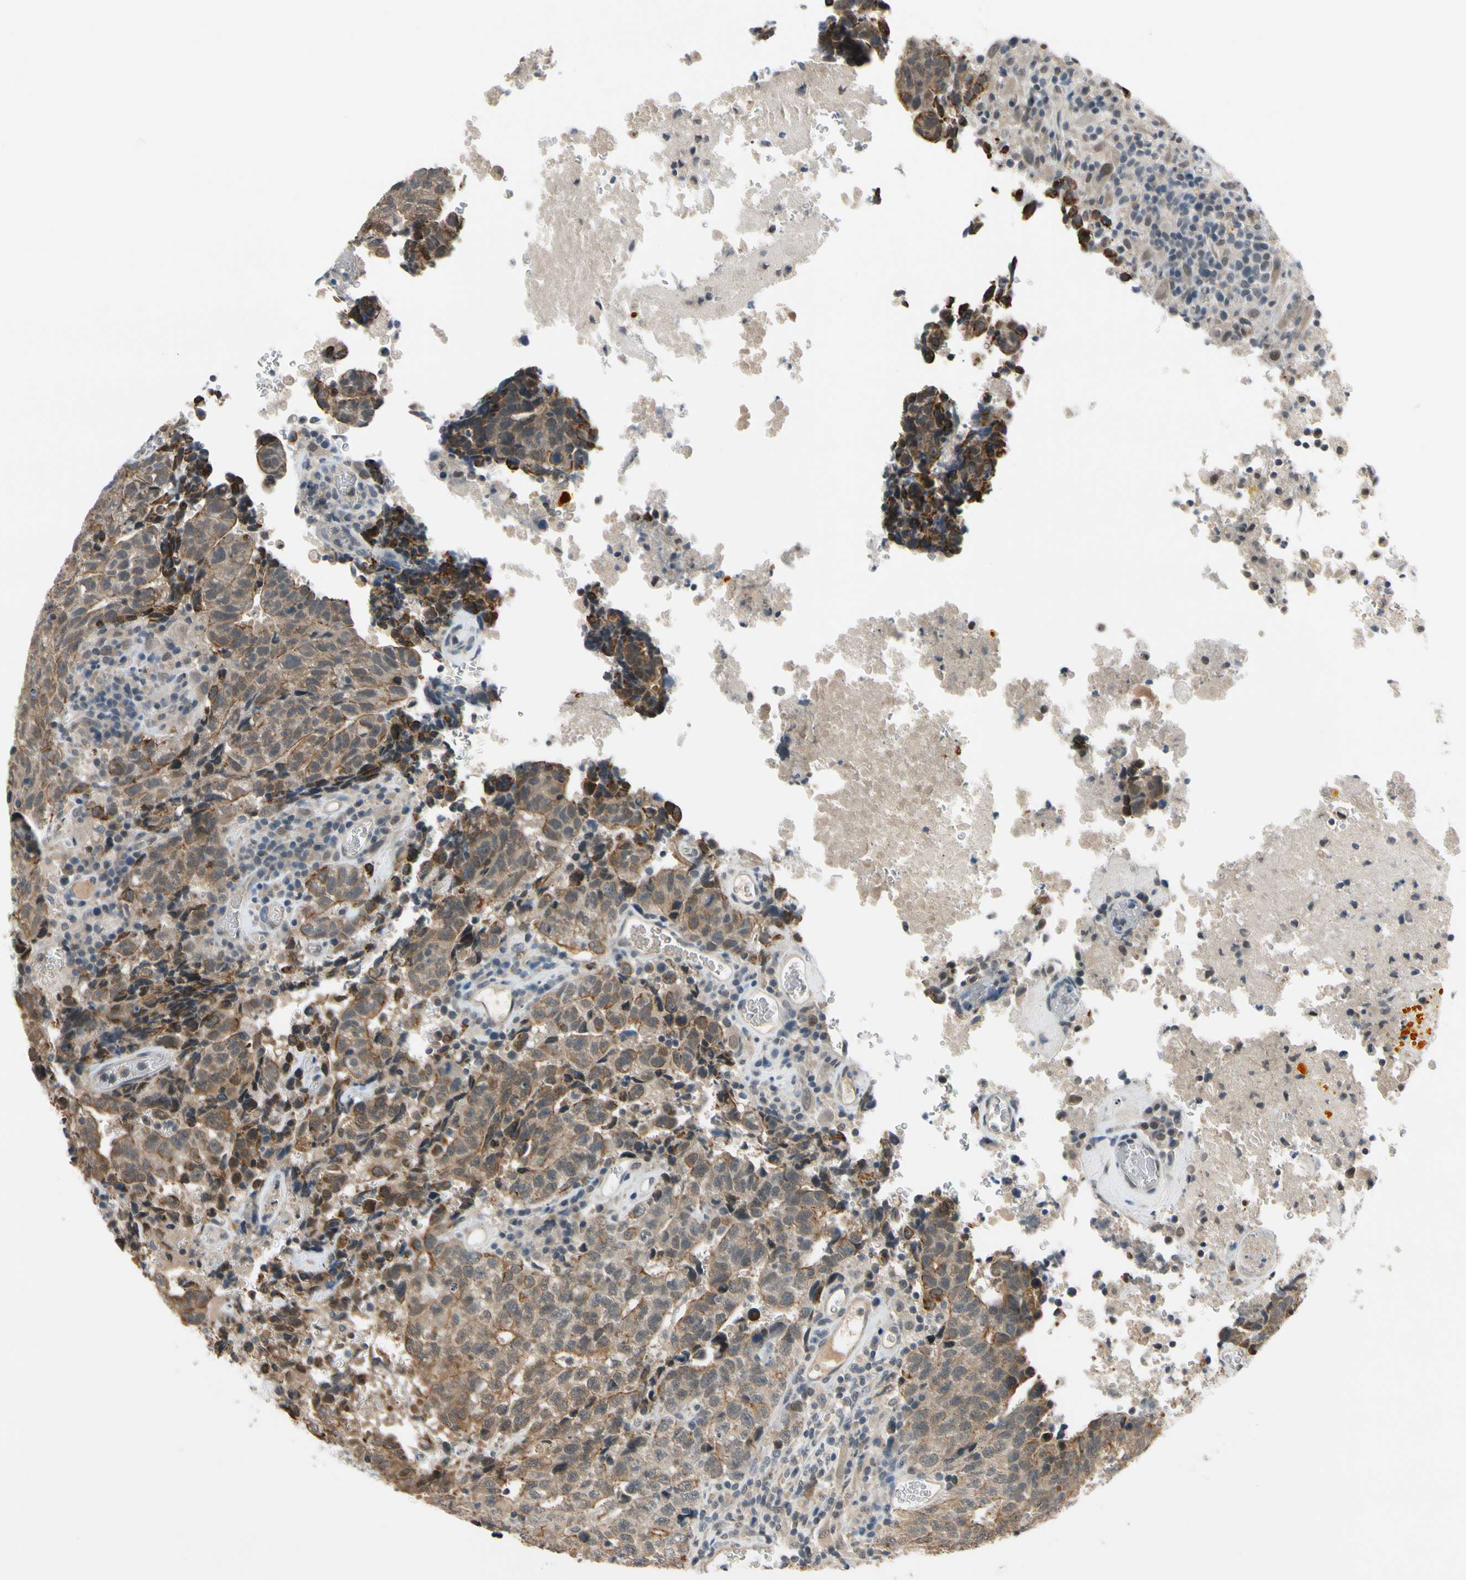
{"staining": {"intensity": "moderate", "quantity": ">75%", "location": "cytoplasmic/membranous"}, "tissue": "testis cancer", "cell_type": "Tumor cells", "image_type": "cancer", "snomed": [{"axis": "morphology", "description": "Necrosis, NOS"}, {"axis": "morphology", "description": "Carcinoma, Embryonal, NOS"}, {"axis": "topography", "description": "Testis"}], "caption": "IHC (DAB (3,3'-diaminobenzidine)) staining of testis cancer (embryonal carcinoma) demonstrates moderate cytoplasmic/membranous protein positivity in approximately >75% of tumor cells. The protein is stained brown, and the nuclei are stained in blue (DAB (3,3'-diaminobenzidine) IHC with brightfield microscopy, high magnification).", "gene": "TAF12", "patient": {"sex": "male", "age": 19}}